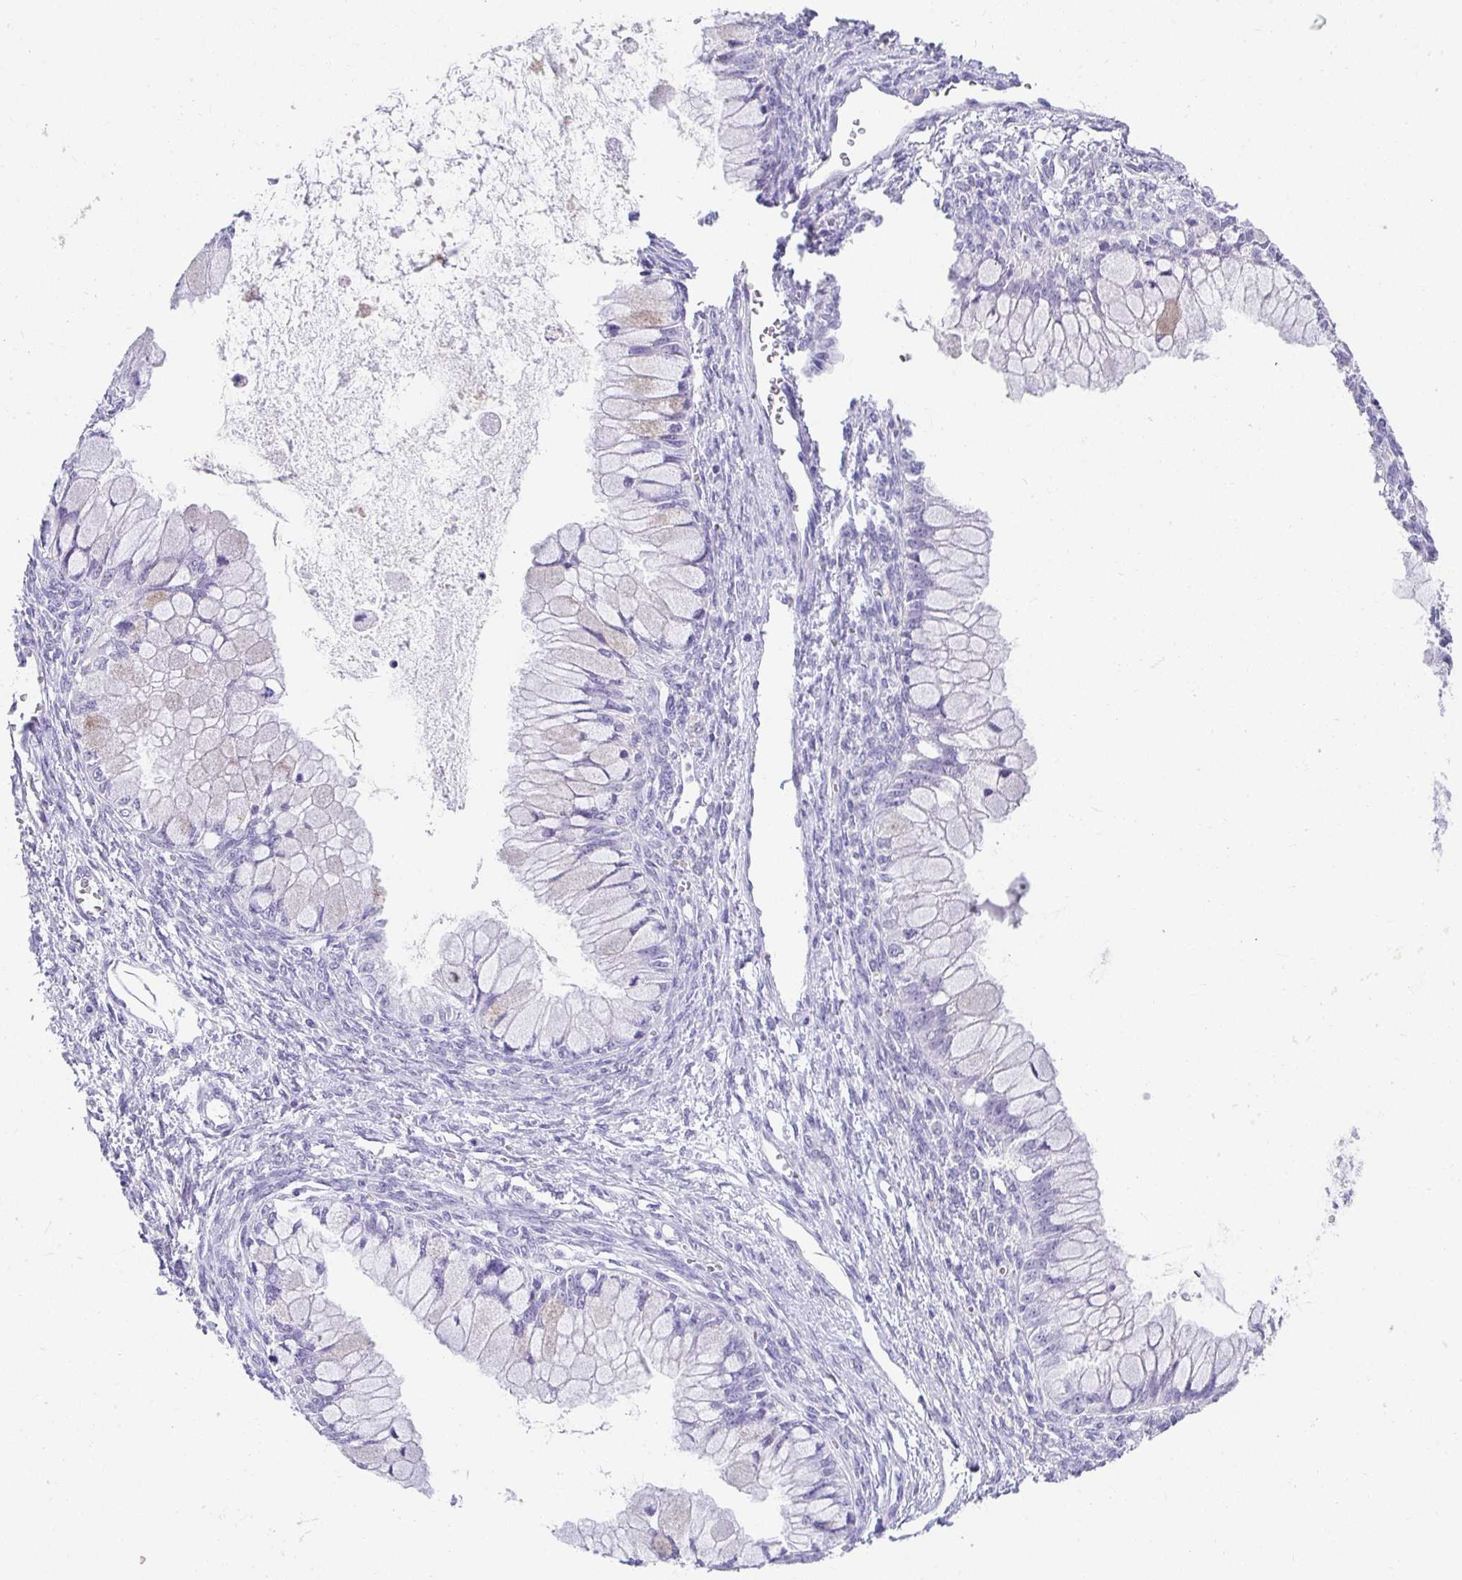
{"staining": {"intensity": "negative", "quantity": "none", "location": "none"}, "tissue": "ovarian cancer", "cell_type": "Tumor cells", "image_type": "cancer", "snomed": [{"axis": "morphology", "description": "Cystadenocarcinoma, mucinous, NOS"}, {"axis": "topography", "description": "Ovary"}], "caption": "Human mucinous cystadenocarcinoma (ovarian) stained for a protein using IHC reveals no staining in tumor cells.", "gene": "CHAT", "patient": {"sex": "female", "age": 34}}